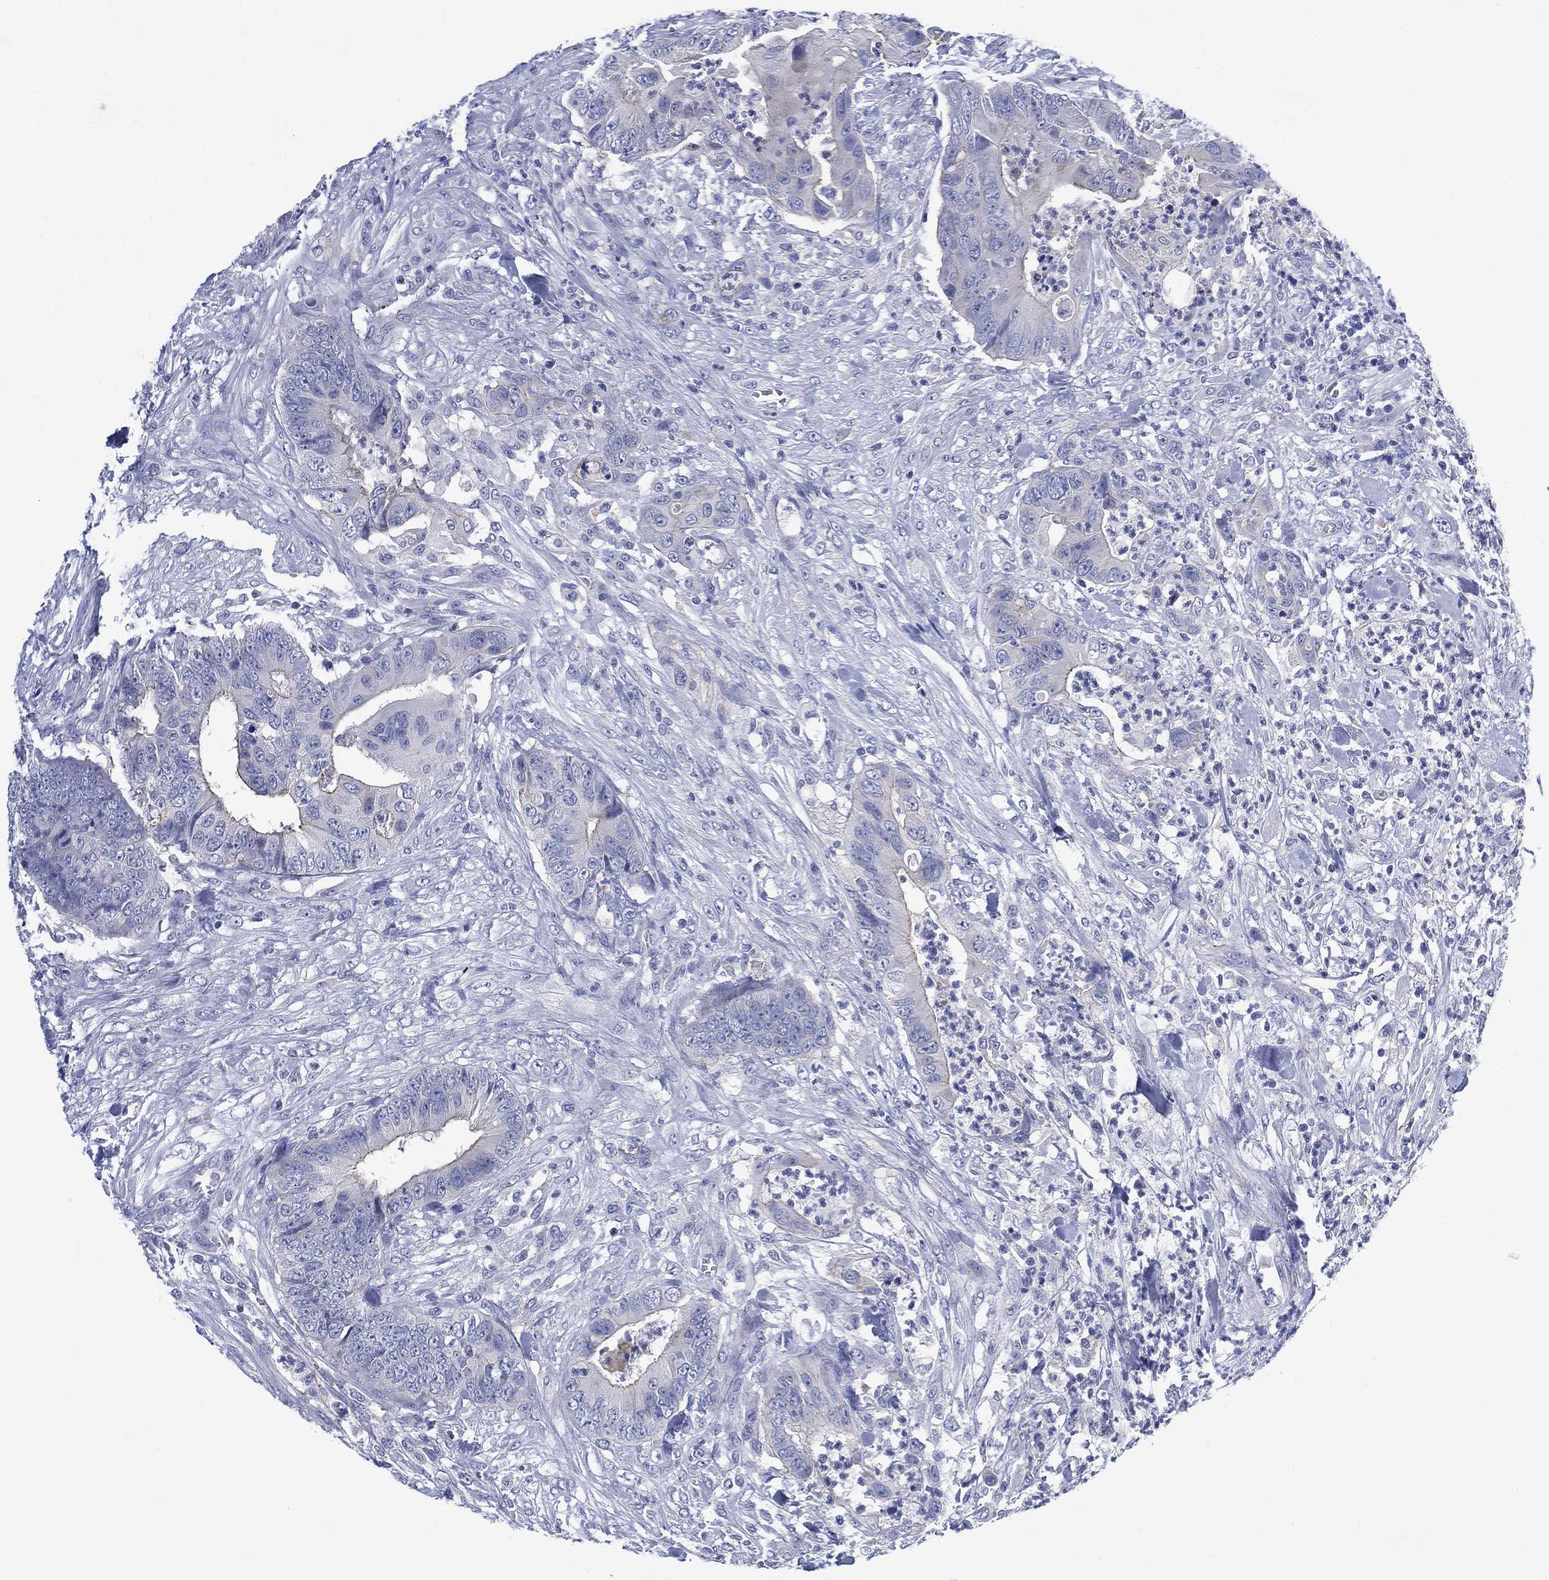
{"staining": {"intensity": "negative", "quantity": "none", "location": "none"}, "tissue": "colorectal cancer", "cell_type": "Tumor cells", "image_type": "cancer", "snomed": [{"axis": "morphology", "description": "Adenocarcinoma, NOS"}, {"axis": "topography", "description": "Colon"}], "caption": "A photomicrograph of colorectal cancer stained for a protein reveals no brown staining in tumor cells.", "gene": "CHRNA3", "patient": {"sex": "male", "age": 84}}